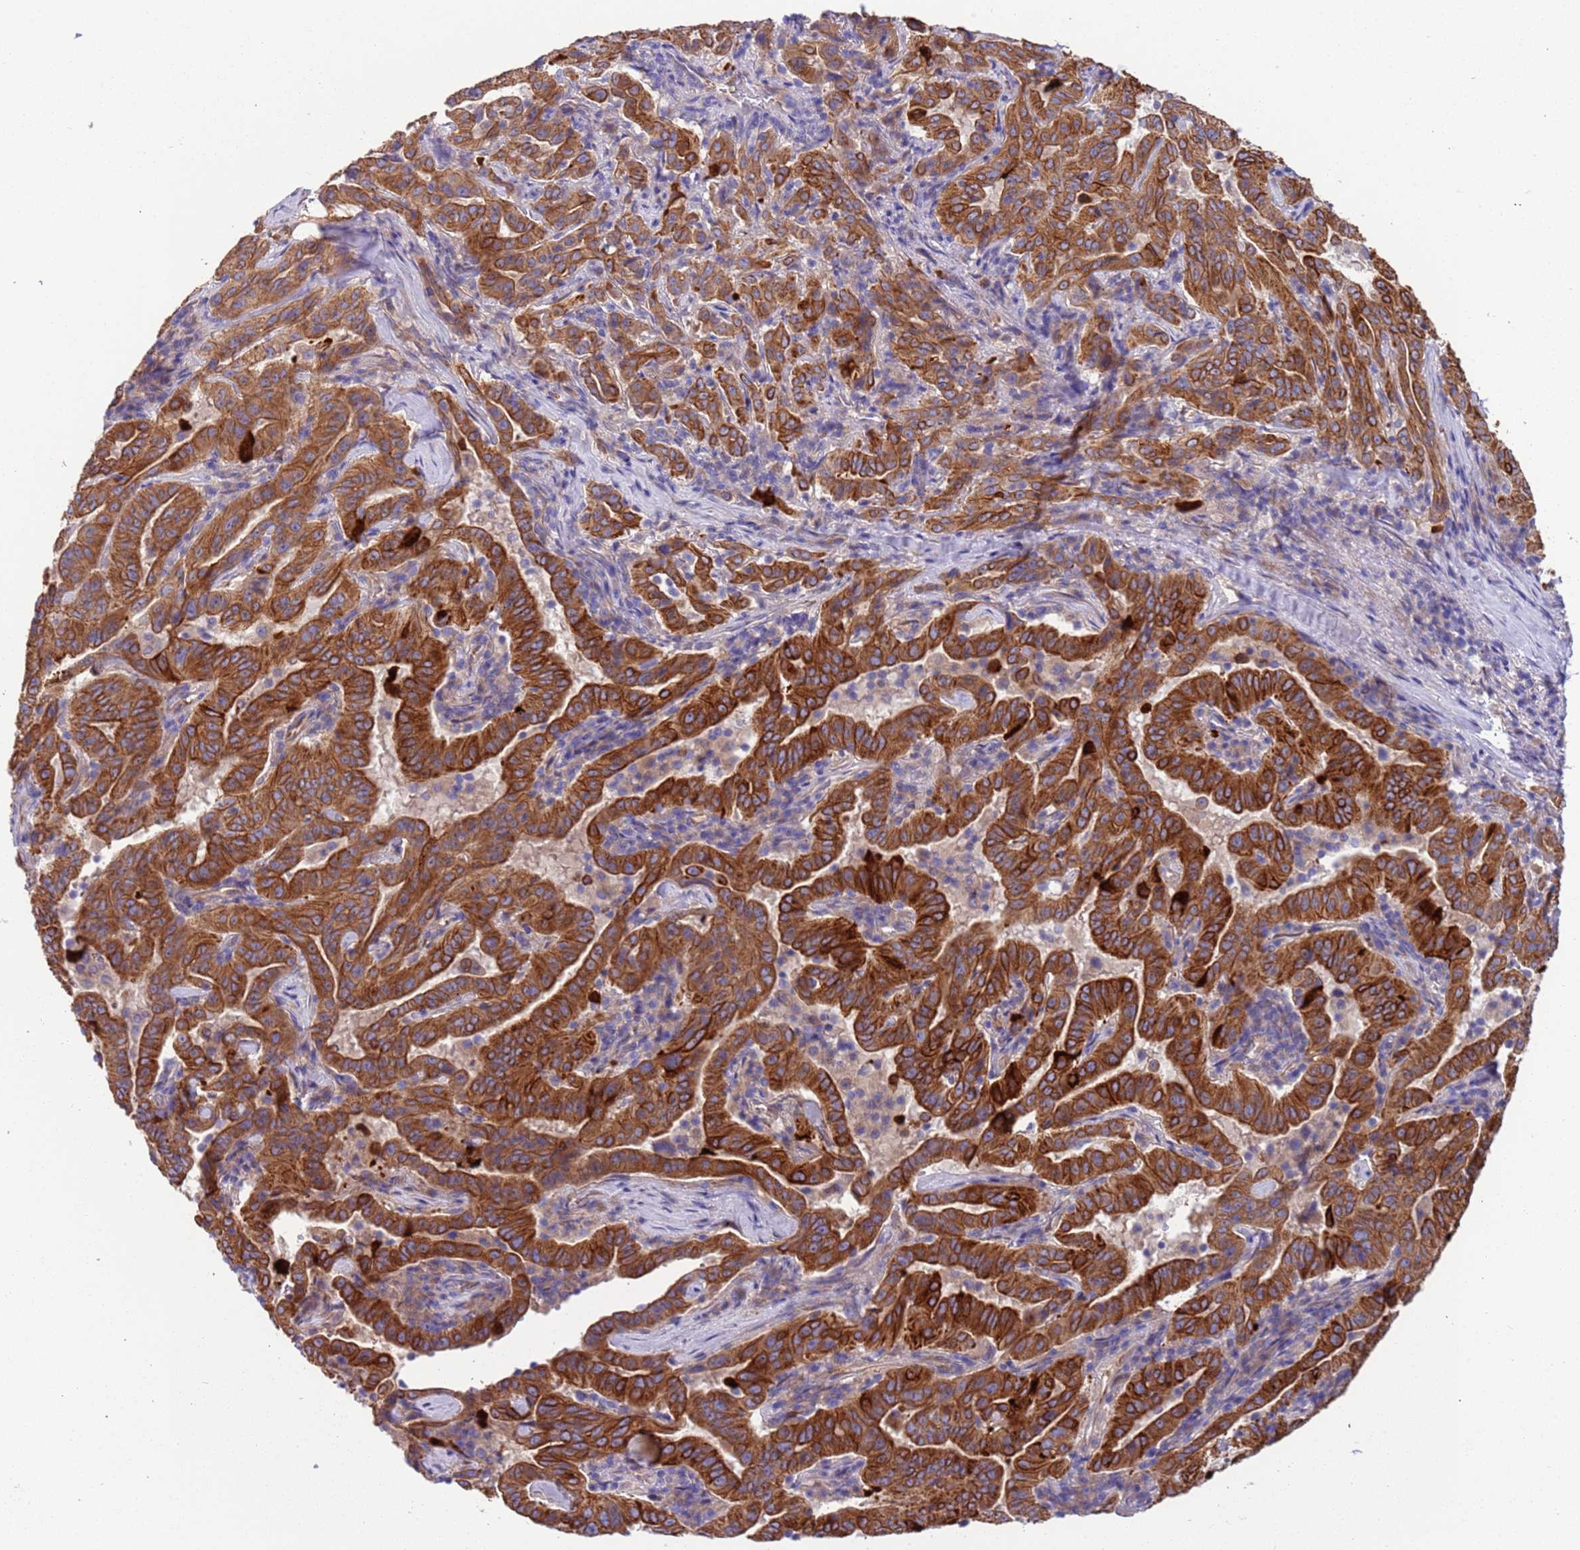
{"staining": {"intensity": "moderate", "quantity": ">75%", "location": "cytoplasmic/membranous"}, "tissue": "pancreatic cancer", "cell_type": "Tumor cells", "image_type": "cancer", "snomed": [{"axis": "morphology", "description": "Adenocarcinoma, NOS"}, {"axis": "topography", "description": "Pancreas"}], "caption": "IHC of pancreatic cancer (adenocarcinoma) exhibits medium levels of moderate cytoplasmic/membranous positivity in approximately >75% of tumor cells. Nuclei are stained in blue.", "gene": "LAMB4", "patient": {"sex": "male", "age": 63}}